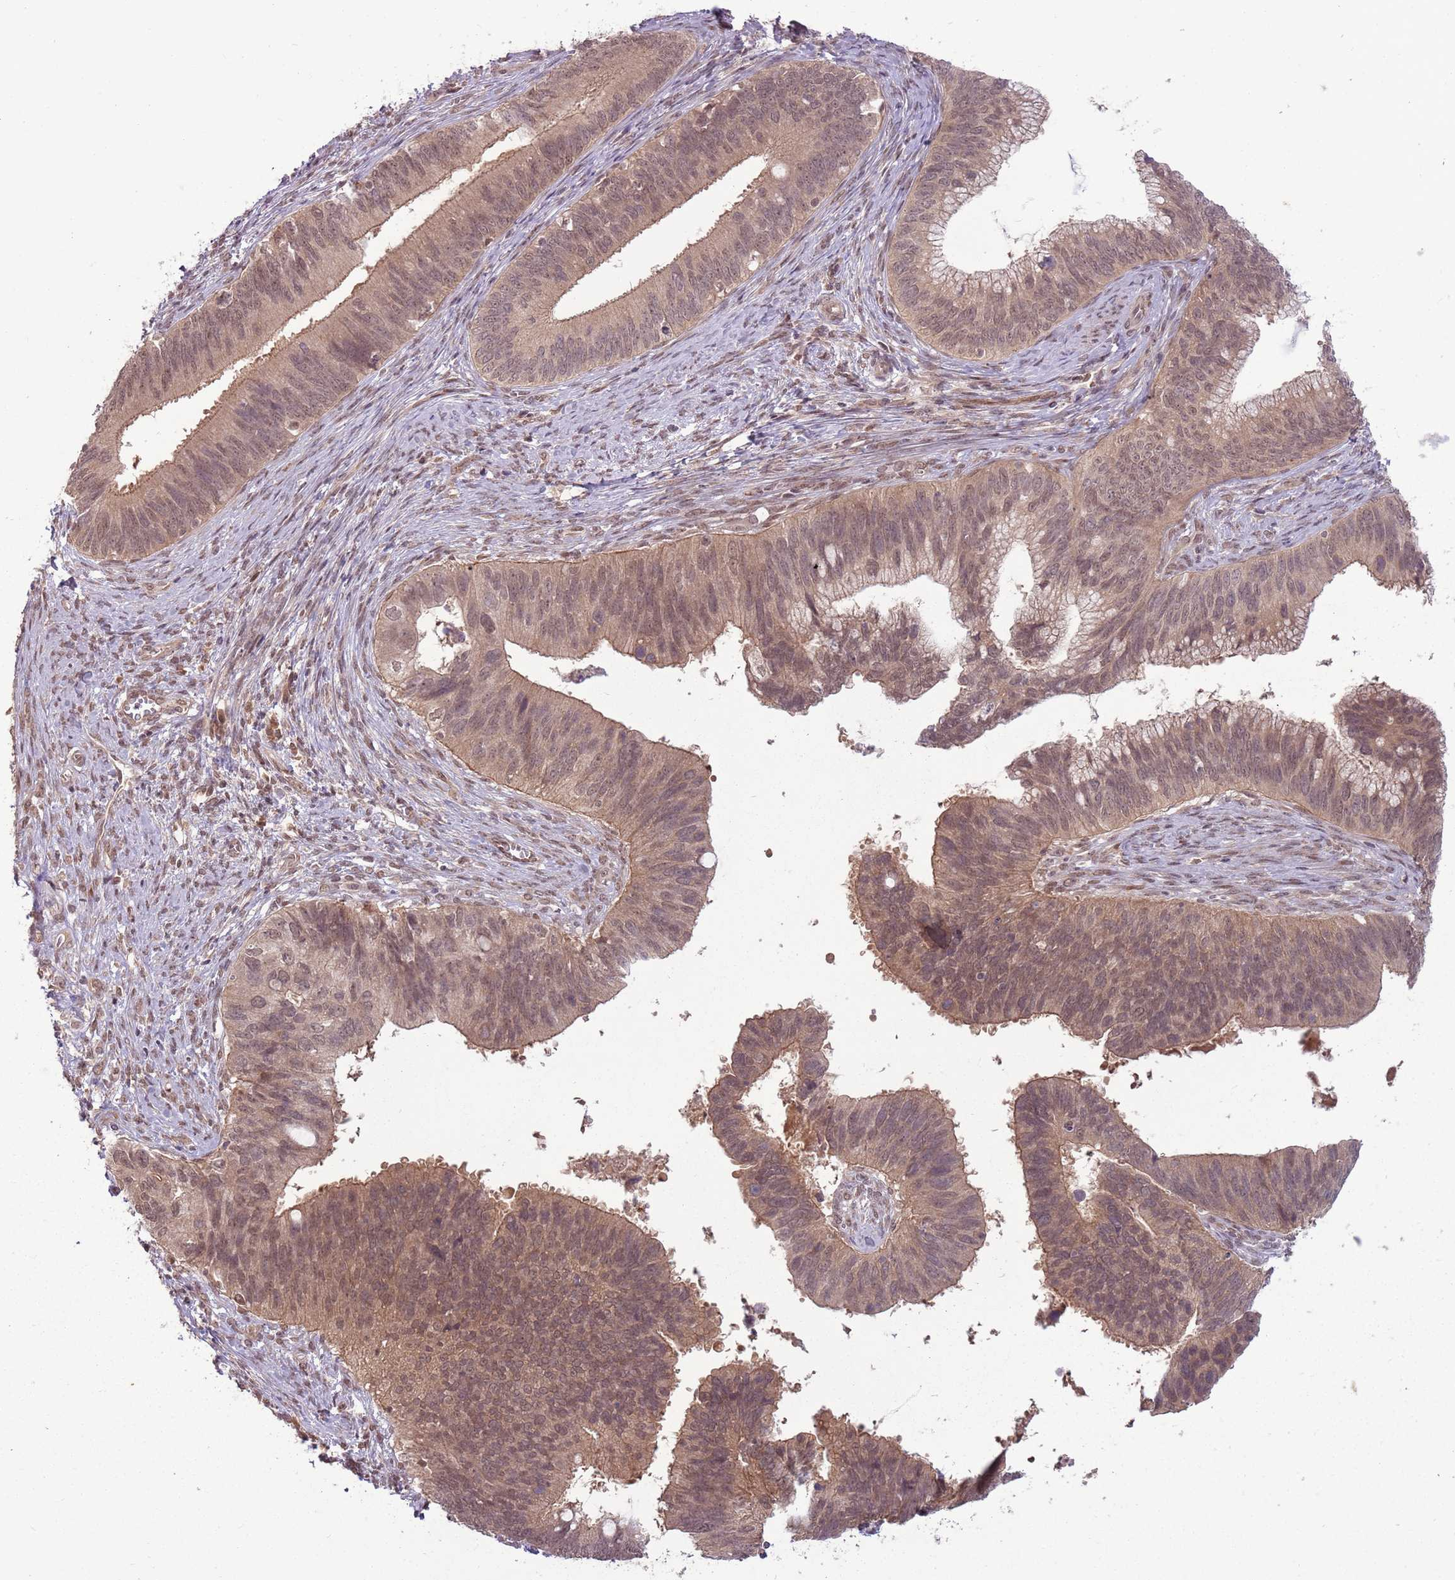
{"staining": {"intensity": "moderate", "quantity": ">75%", "location": "cytoplasmic/membranous"}, "tissue": "cervical cancer", "cell_type": "Tumor cells", "image_type": "cancer", "snomed": [{"axis": "morphology", "description": "Adenocarcinoma, NOS"}, {"axis": "topography", "description": "Cervix"}], "caption": "Brown immunohistochemical staining in cervical adenocarcinoma displays moderate cytoplasmic/membranous positivity in about >75% of tumor cells.", "gene": "ADAMTS3", "patient": {"sex": "female", "age": 42}}